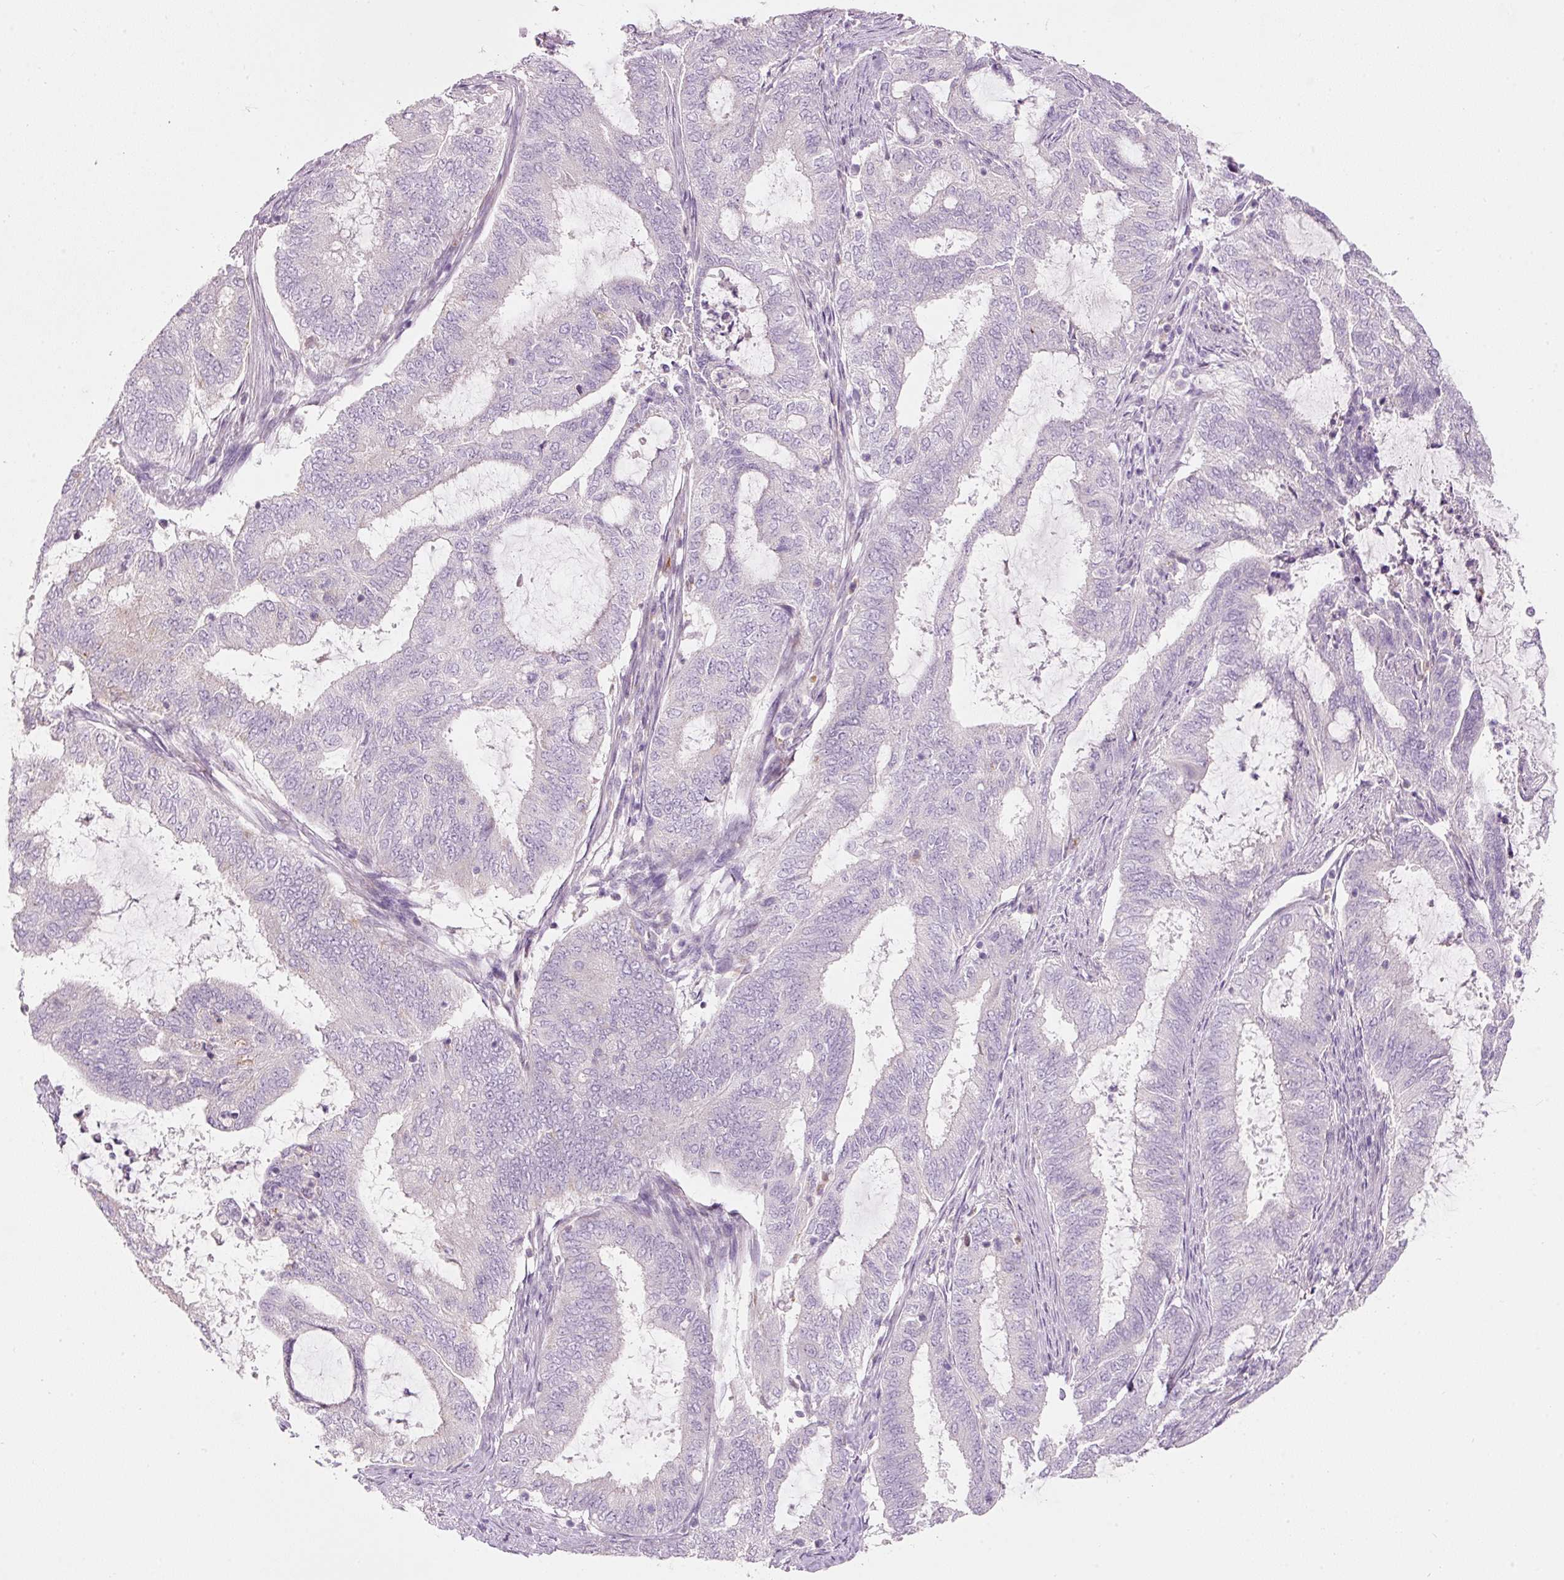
{"staining": {"intensity": "negative", "quantity": "none", "location": "none"}, "tissue": "endometrial cancer", "cell_type": "Tumor cells", "image_type": "cancer", "snomed": [{"axis": "morphology", "description": "Adenocarcinoma, NOS"}, {"axis": "topography", "description": "Endometrium"}], "caption": "Immunohistochemistry micrograph of human endometrial adenocarcinoma stained for a protein (brown), which reveals no positivity in tumor cells.", "gene": "MTHFD2", "patient": {"sex": "female", "age": 51}}